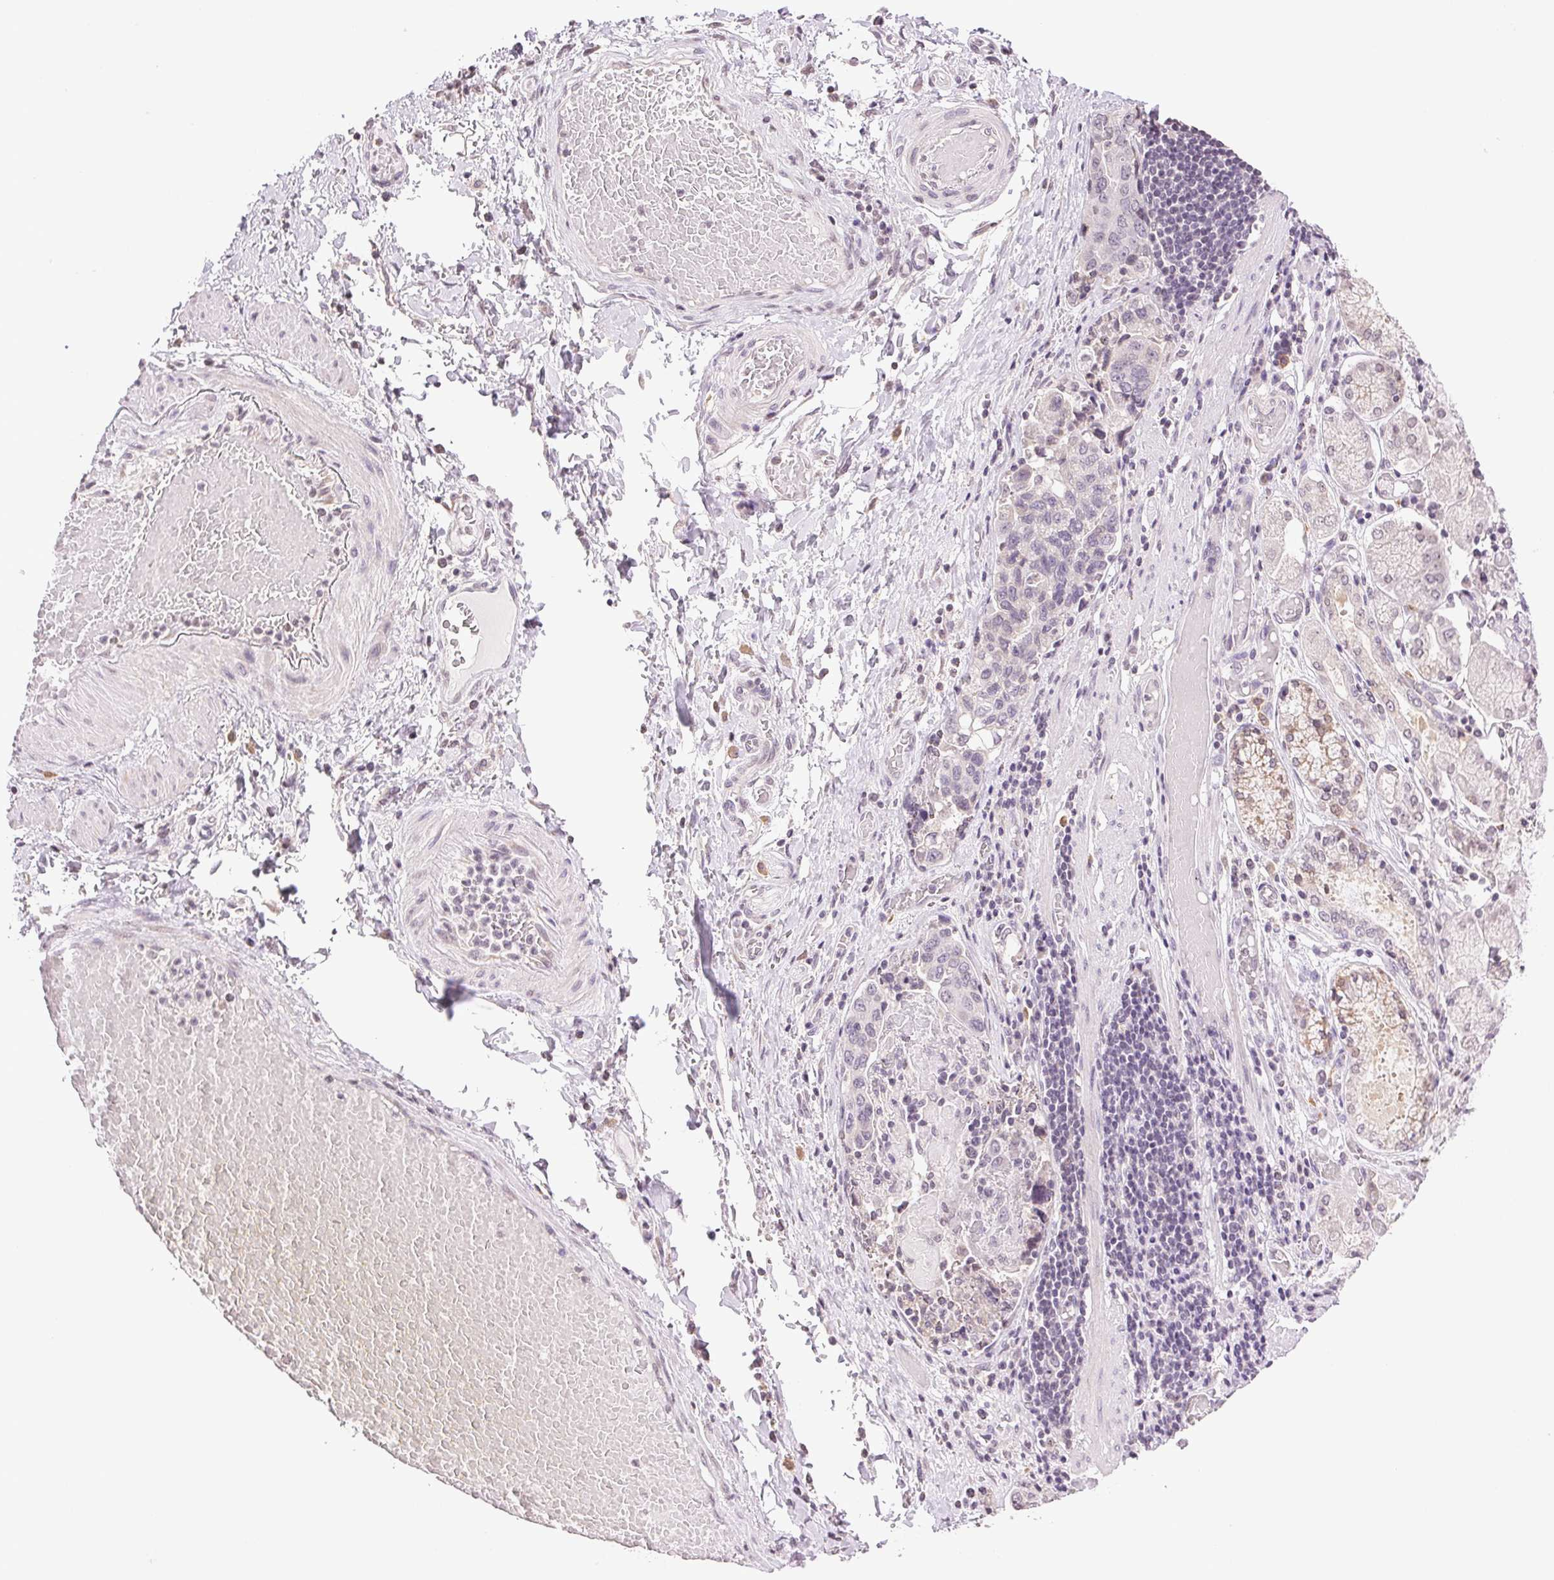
{"staining": {"intensity": "negative", "quantity": "none", "location": "none"}, "tissue": "stomach cancer", "cell_type": "Tumor cells", "image_type": "cancer", "snomed": [{"axis": "morphology", "description": "Adenocarcinoma, NOS"}, {"axis": "topography", "description": "Stomach, upper"}, {"axis": "topography", "description": "Stomach"}], "caption": "High power microscopy micrograph of an IHC micrograph of stomach cancer (adenocarcinoma), revealing no significant positivity in tumor cells. (Brightfield microscopy of DAB (3,3'-diaminobenzidine) immunohistochemistry (IHC) at high magnification).", "gene": "TNNT3", "patient": {"sex": "male", "age": 62}}